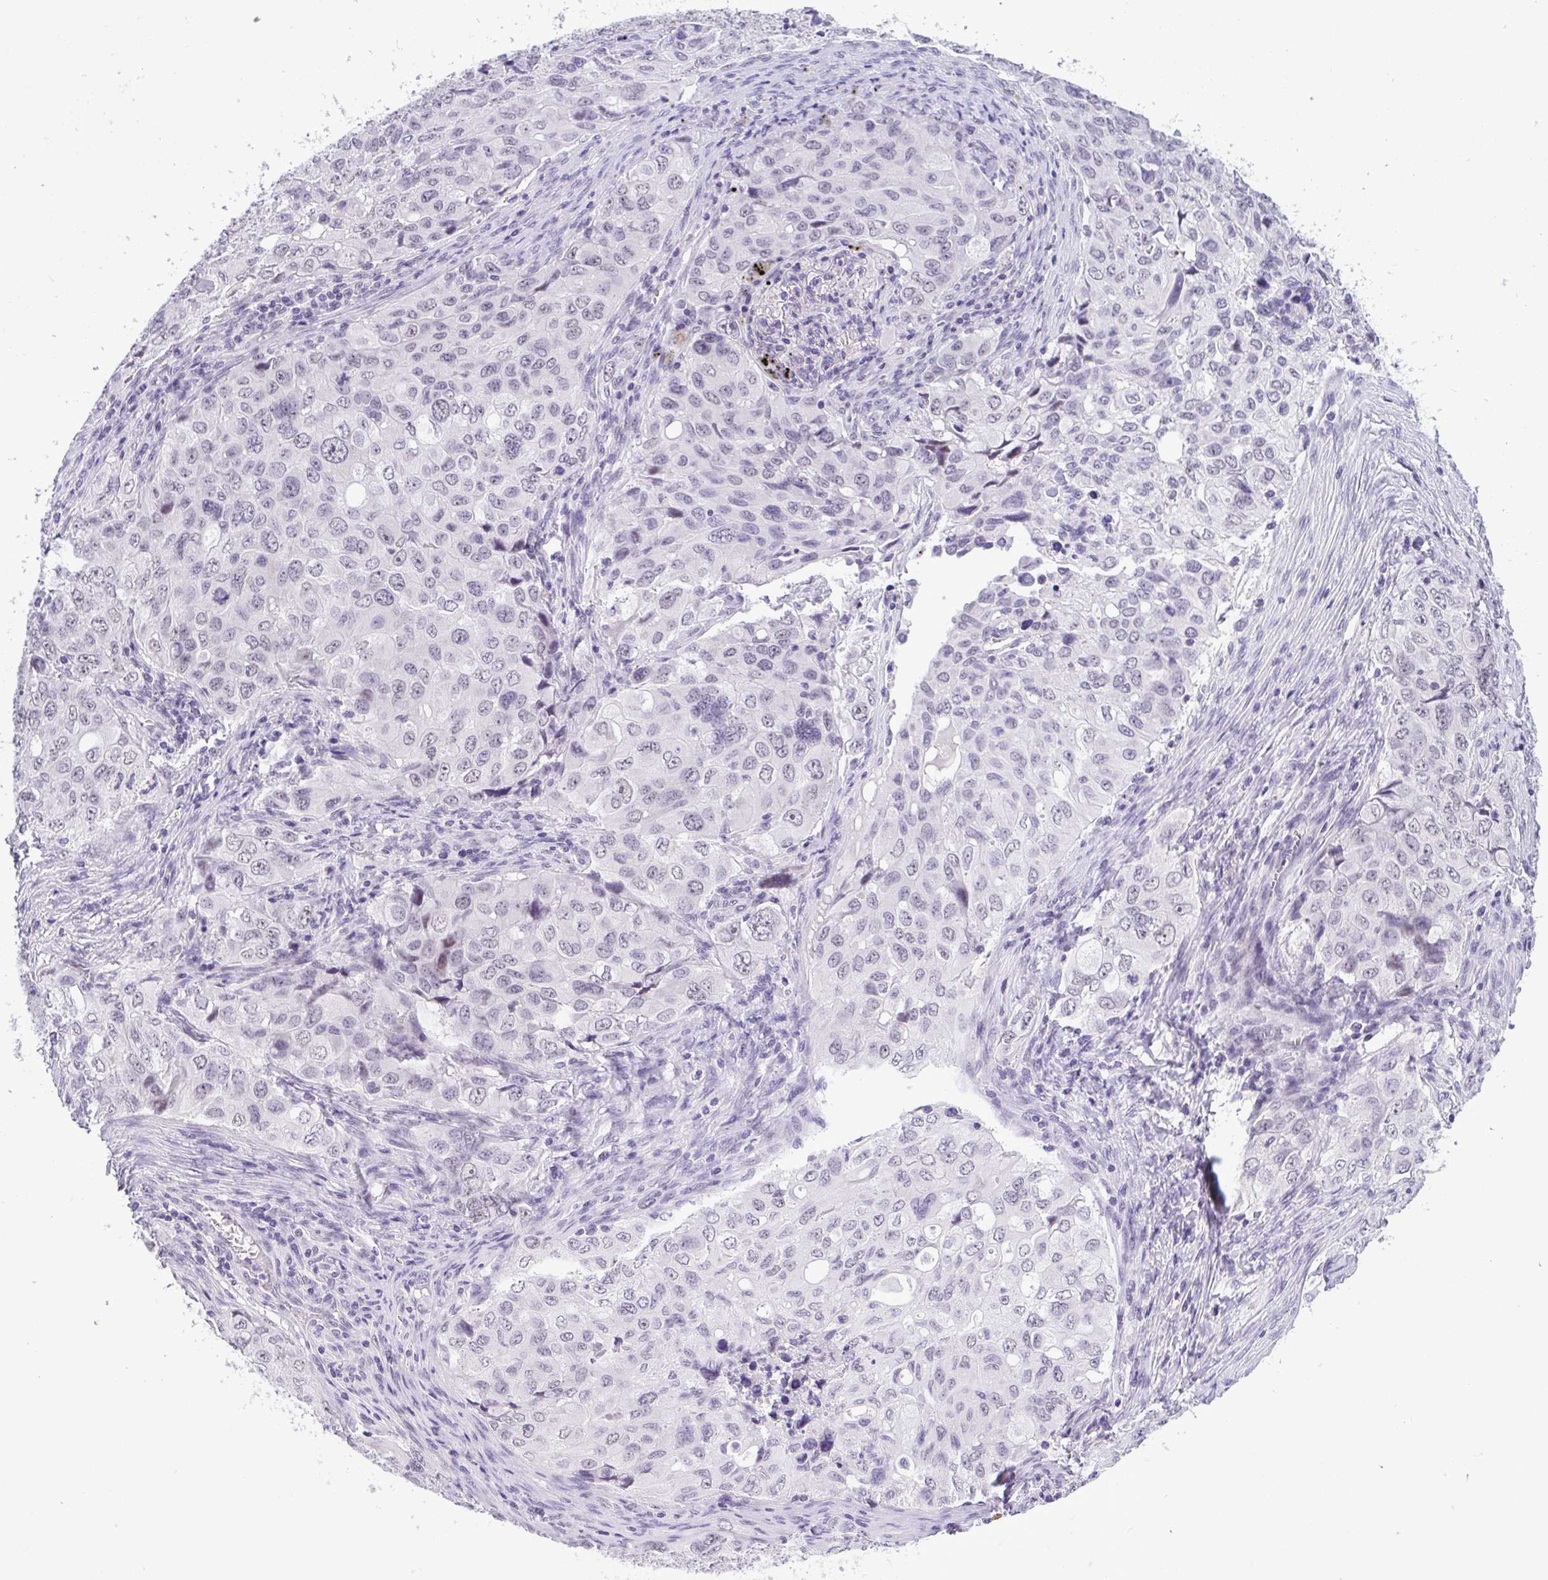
{"staining": {"intensity": "negative", "quantity": "none", "location": "none"}, "tissue": "lung cancer", "cell_type": "Tumor cells", "image_type": "cancer", "snomed": [{"axis": "morphology", "description": "Adenocarcinoma, NOS"}, {"axis": "morphology", "description": "Adenocarcinoma, metastatic, NOS"}, {"axis": "topography", "description": "Lymph node"}, {"axis": "topography", "description": "Lung"}], "caption": "IHC of lung cancer reveals no expression in tumor cells.", "gene": "YBX2", "patient": {"sex": "female", "age": 42}}